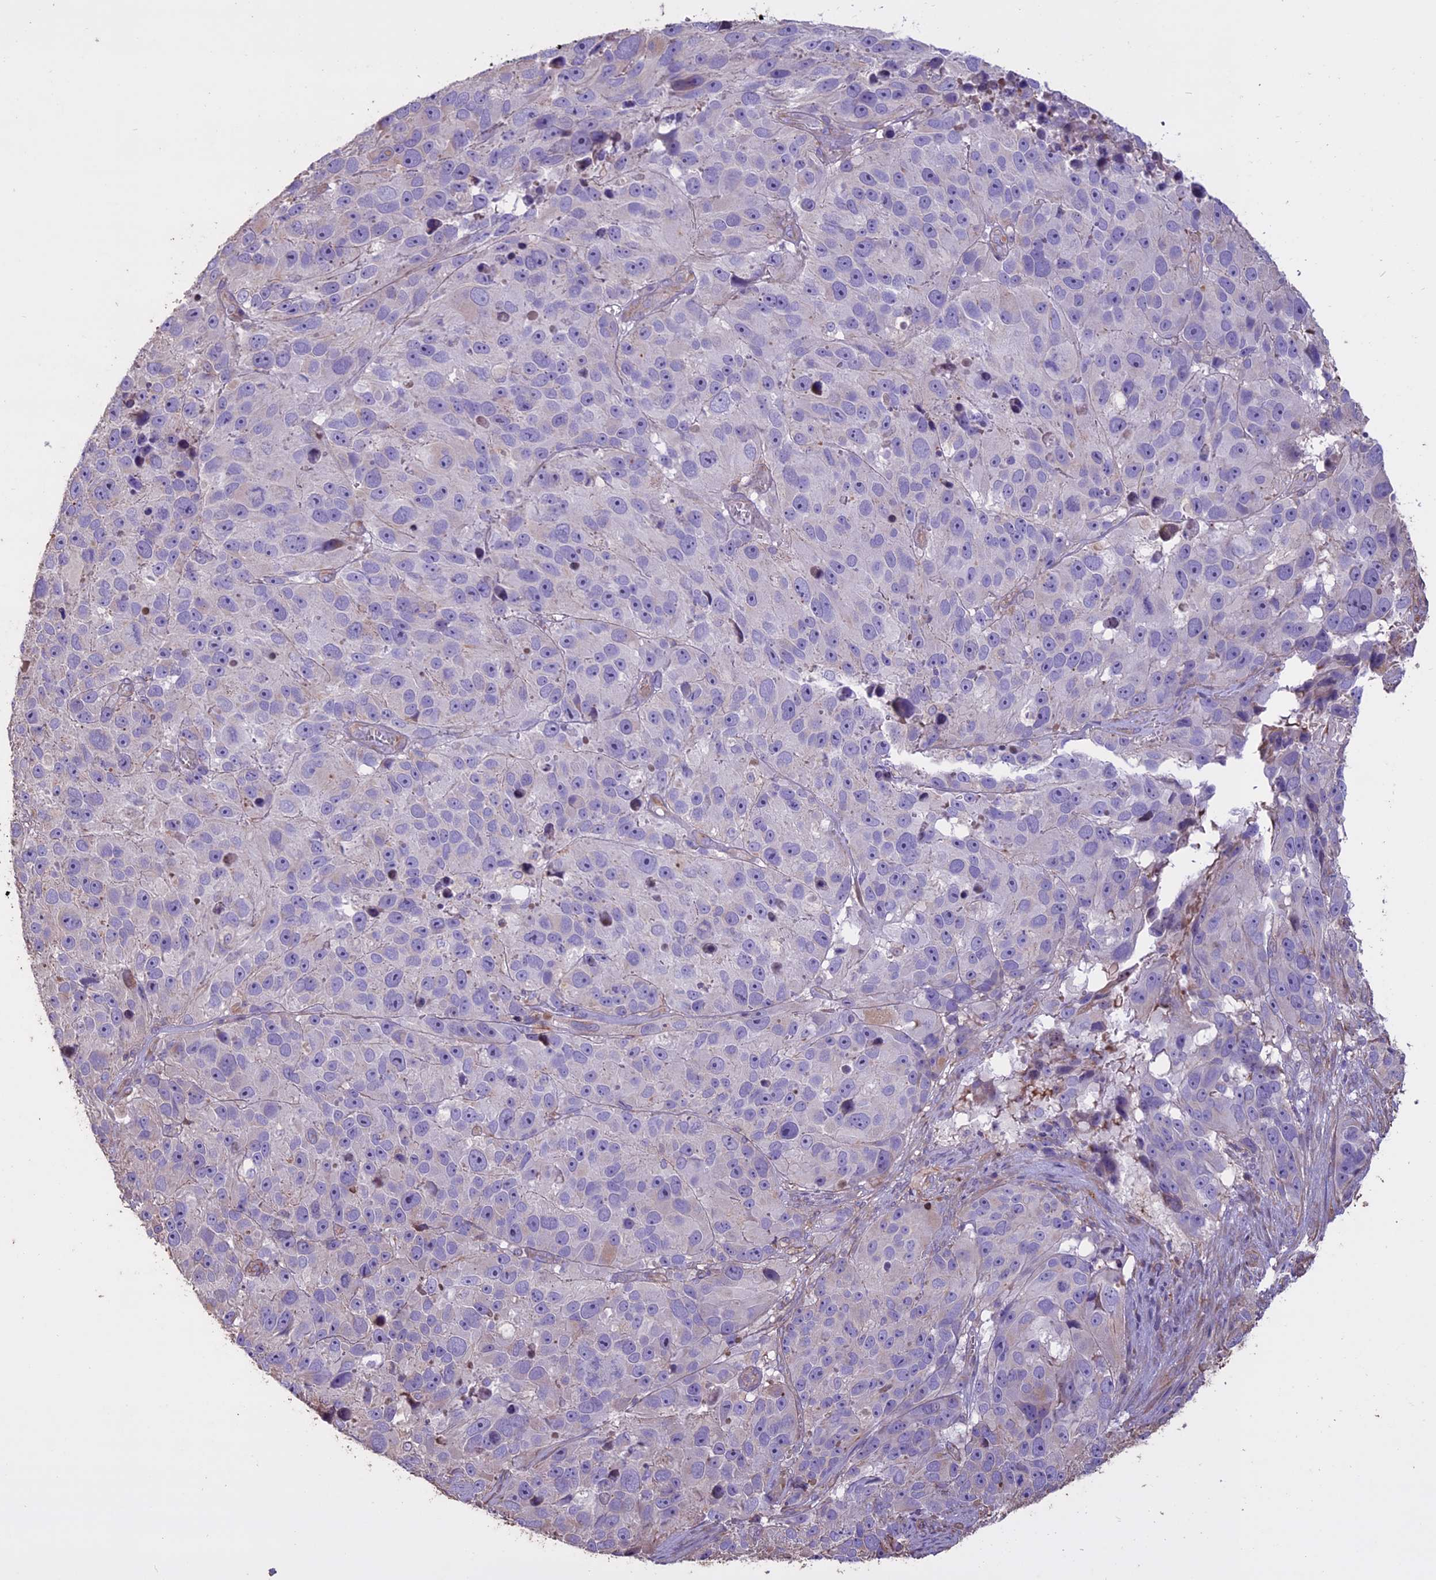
{"staining": {"intensity": "negative", "quantity": "none", "location": "none"}, "tissue": "melanoma", "cell_type": "Tumor cells", "image_type": "cancer", "snomed": [{"axis": "morphology", "description": "Malignant melanoma, NOS"}, {"axis": "topography", "description": "Skin"}], "caption": "DAB immunohistochemical staining of human melanoma displays no significant staining in tumor cells. (DAB (3,3'-diaminobenzidine) immunohistochemistry (IHC), high magnification).", "gene": "CCDC148", "patient": {"sex": "male", "age": 84}}